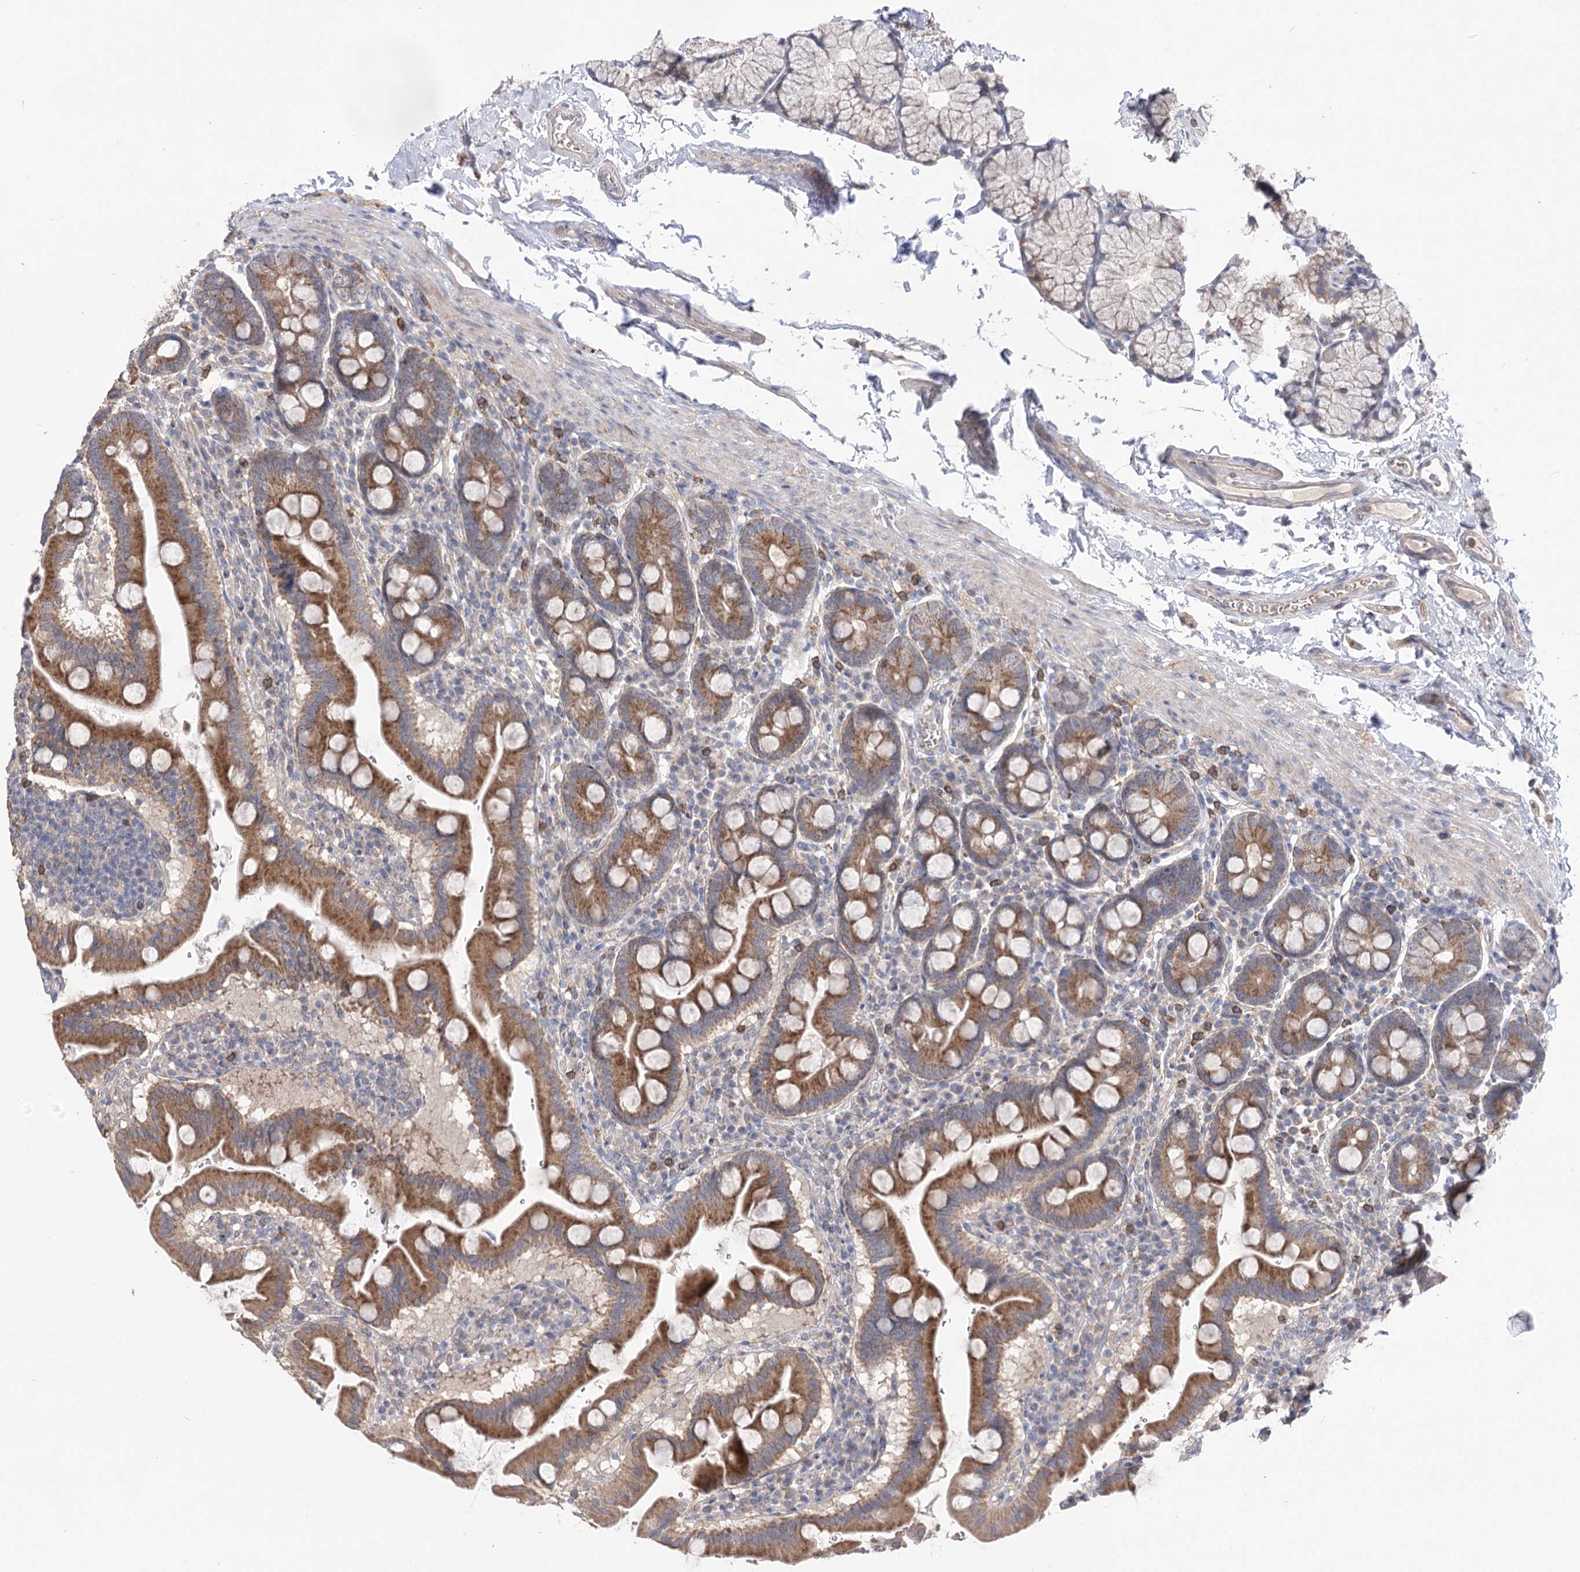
{"staining": {"intensity": "moderate", "quantity": ">75%", "location": "cytoplasmic/membranous"}, "tissue": "duodenum", "cell_type": "Glandular cells", "image_type": "normal", "snomed": [{"axis": "morphology", "description": "Normal tissue, NOS"}, {"axis": "morphology", "description": "Adenocarcinoma, NOS"}, {"axis": "topography", "description": "Pancreas"}, {"axis": "topography", "description": "Duodenum"}], "caption": "High-power microscopy captured an immunohistochemistry (IHC) photomicrograph of normal duodenum, revealing moderate cytoplasmic/membranous expression in about >75% of glandular cells.", "gene": "AURKC", "patient": {"sex": "male", "age": 50}}